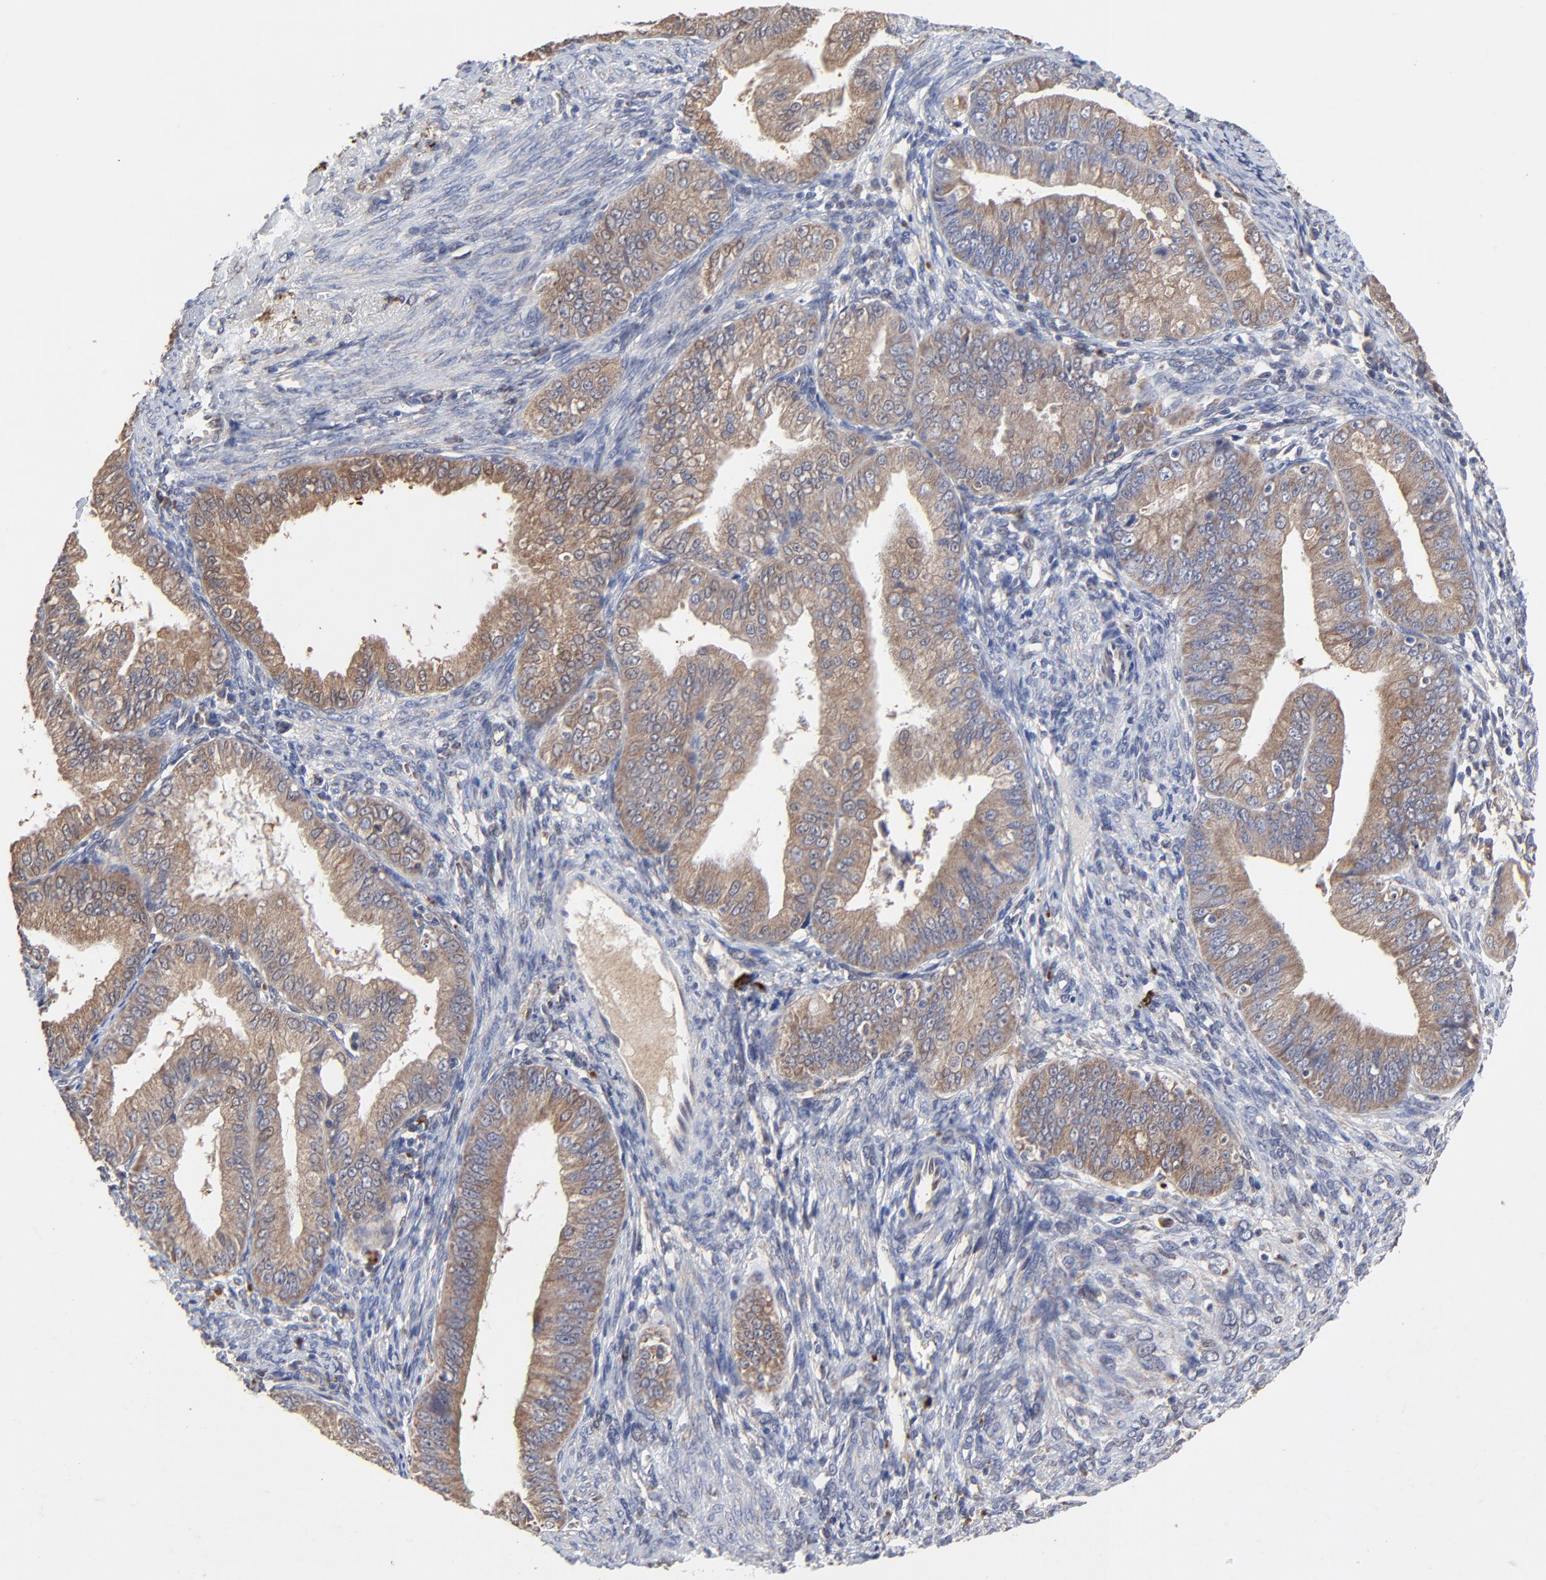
{"staining": {"intensity": "moderate", "quantity": ">75%", "location": "cytoplasmic/membranous"}, "tissue": "endometrial cancer", "cell_type": "Tumor cells", "image_type": "cancer", "snomed": [{"axis": "morphology", "description": "Adenocarcinoma, NOS"}, {"axis": "topography", "description": "Endometrium"}], "caption": "Immunohistochemistry (IHC) of adenocarcinoma (endometrial) displays medium levels of moderate cytoplasmic/membranous staining in approximately >75% of tumor cells.", "gene": "LGALS3", "patient": {"sex": "female", "age": 76}}